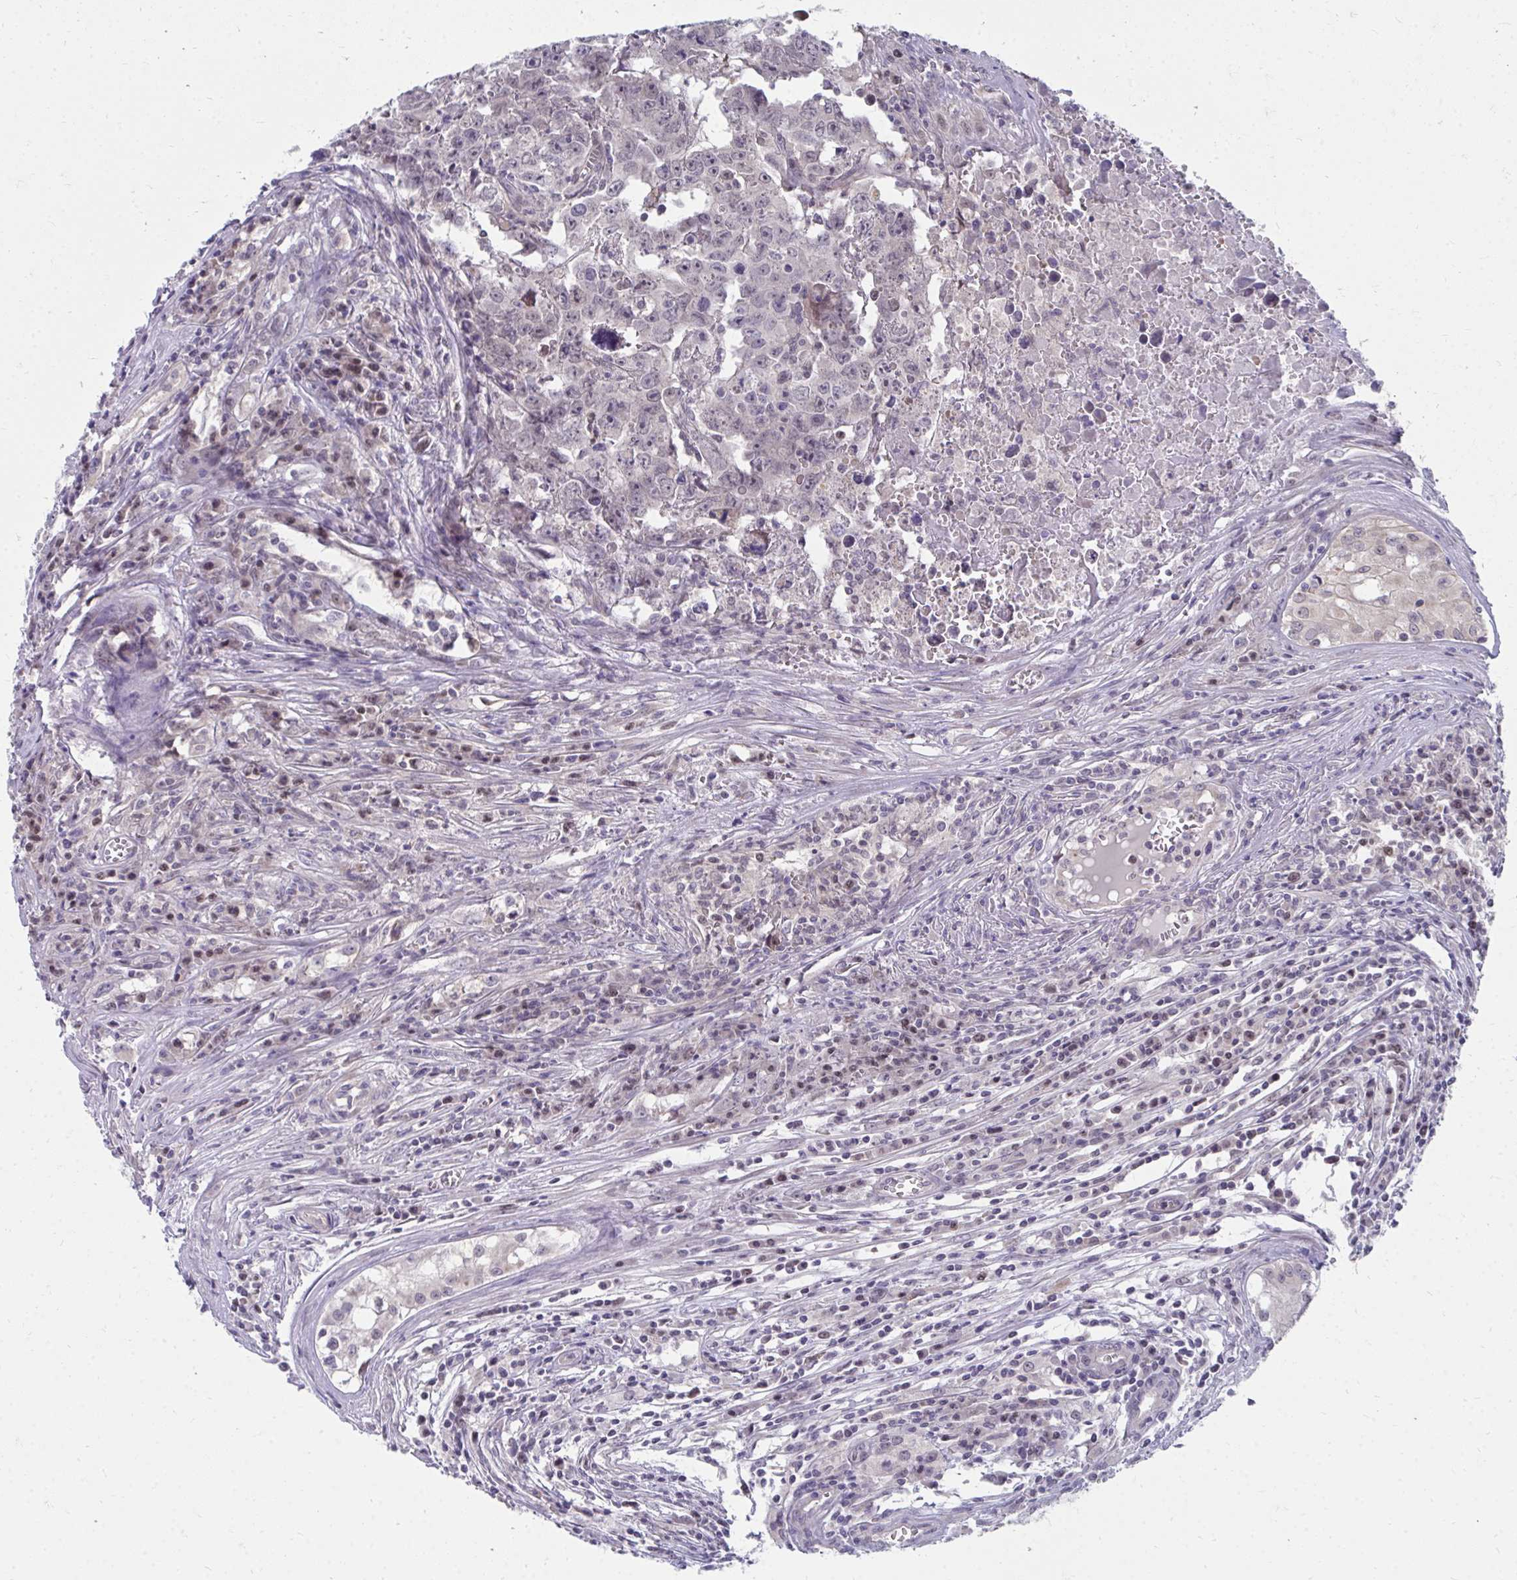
{"staining": {"intensity": "negative", "quantity": "none", "location": "none"}, "tissue": "testis cancer", "cell_type": "Tumor cells", "image_type": "cancer", "snomed": [{"axis": "morphology", "description": "Carcinoma, Embryonal, NOS"}, {"axis": "topography", "description": "Testis"}], "caption": "High magnification brightfield microscopy of testis embryonal carcinoma stained with DAB (3,3'-diaminobenzidine) (brown) and counterstained with hematoxylin (blue): tumor cells show no significant positivity. Nuclei are stained in blue.", "gene": "MROH8", "patient": {"sex": "male", "age": 22}}